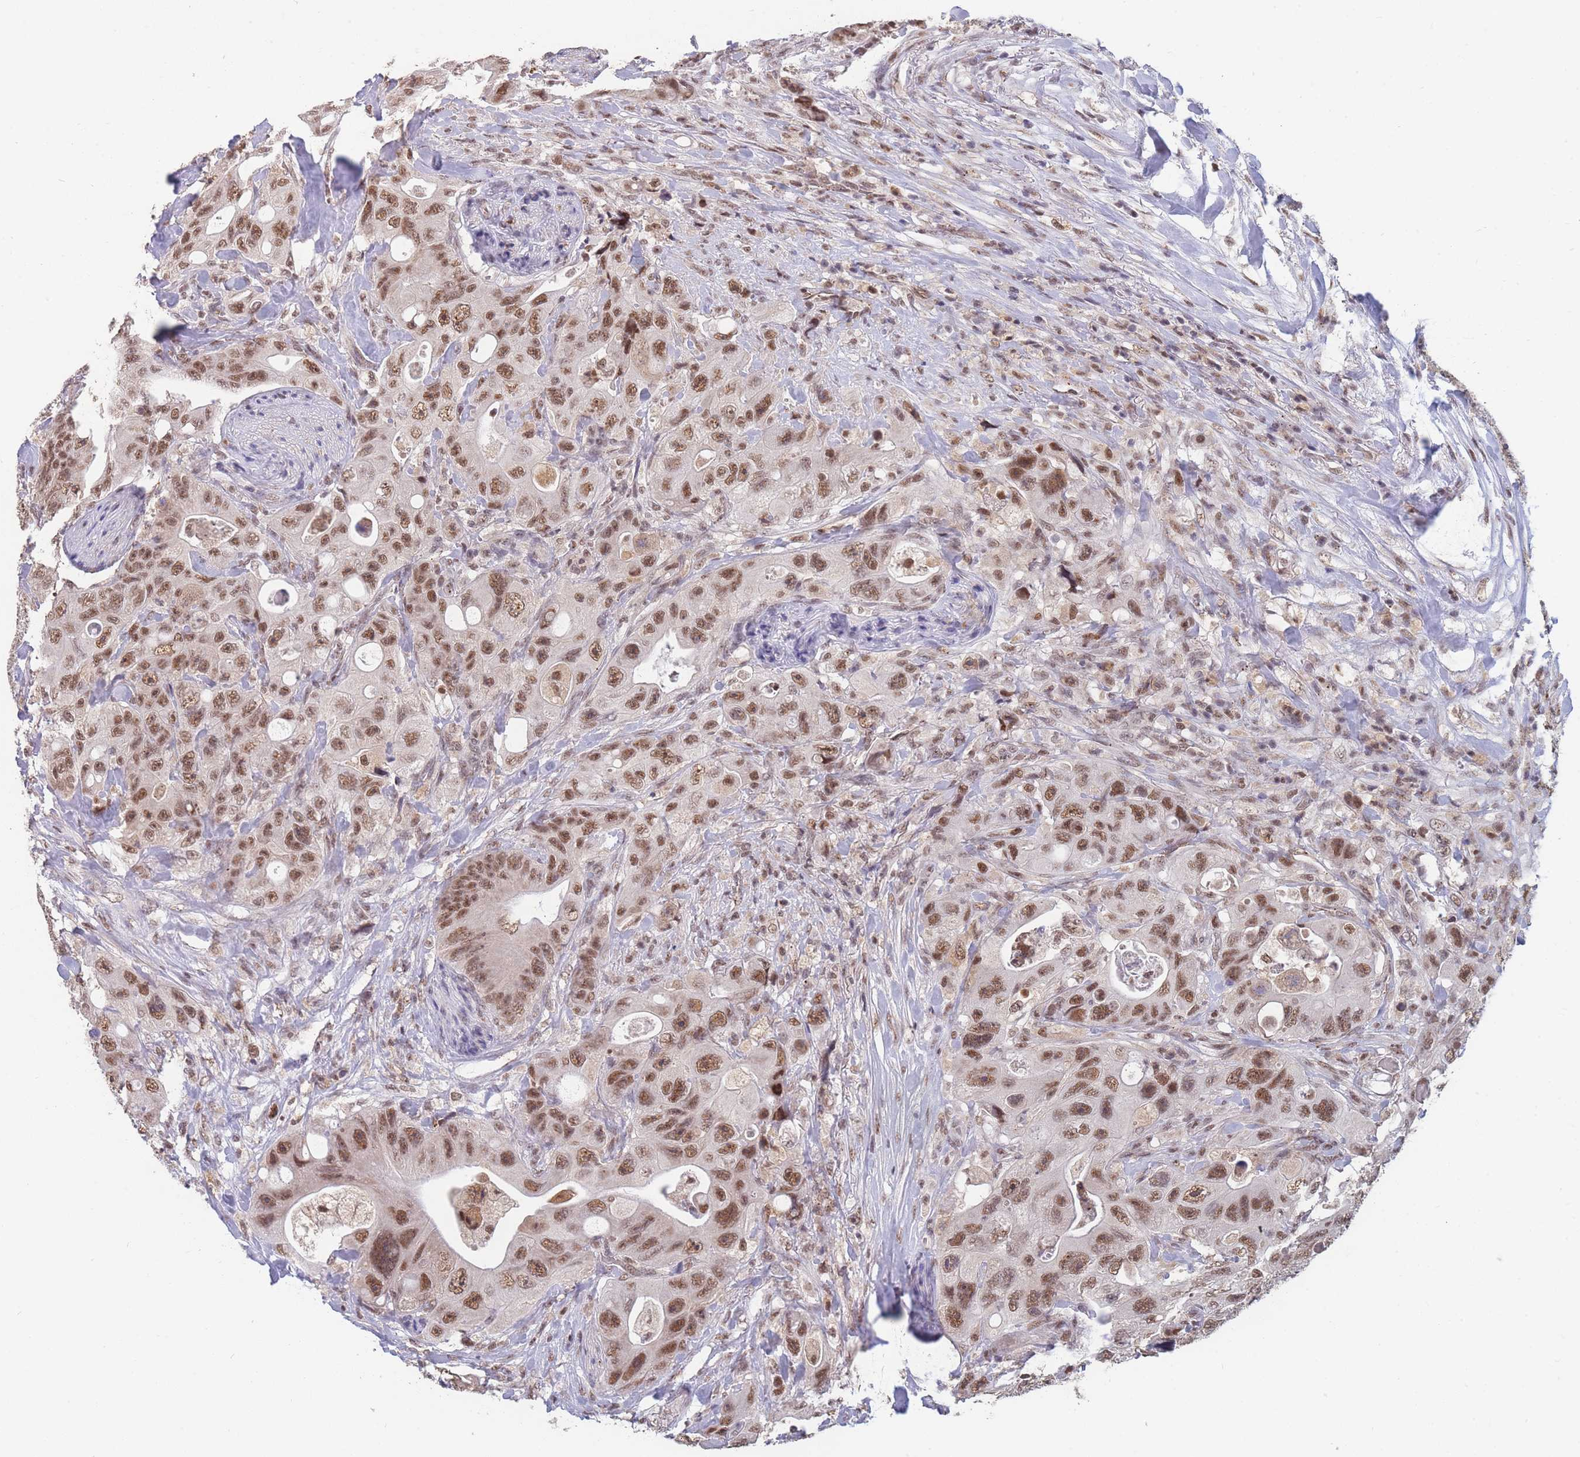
{"staining": {"intensity": "moderate", "quantity": ">75%", "location": "nuclear"}, "tissue": "colorectal cancer", "cell_type": "Tumor cells", "image_type": "cancer", "snomed": [{"axis": "morphology", "description": "Adenocarcinoma, NOS"}, {"axis": "topography", "description": "Colon"}], "caption": "Colorectal adenocarcinoma tissue exhibits moderate nuclear positivity in about >75% of tumor cells The staining was performed using DAB (3,3'-diaminobenzidine), with brown indicating positive protein expression. Nuclei are stained blue with hematoxylin.", "gene": "SNRPA1", "patient": {"sex": "female", "age": 46}}